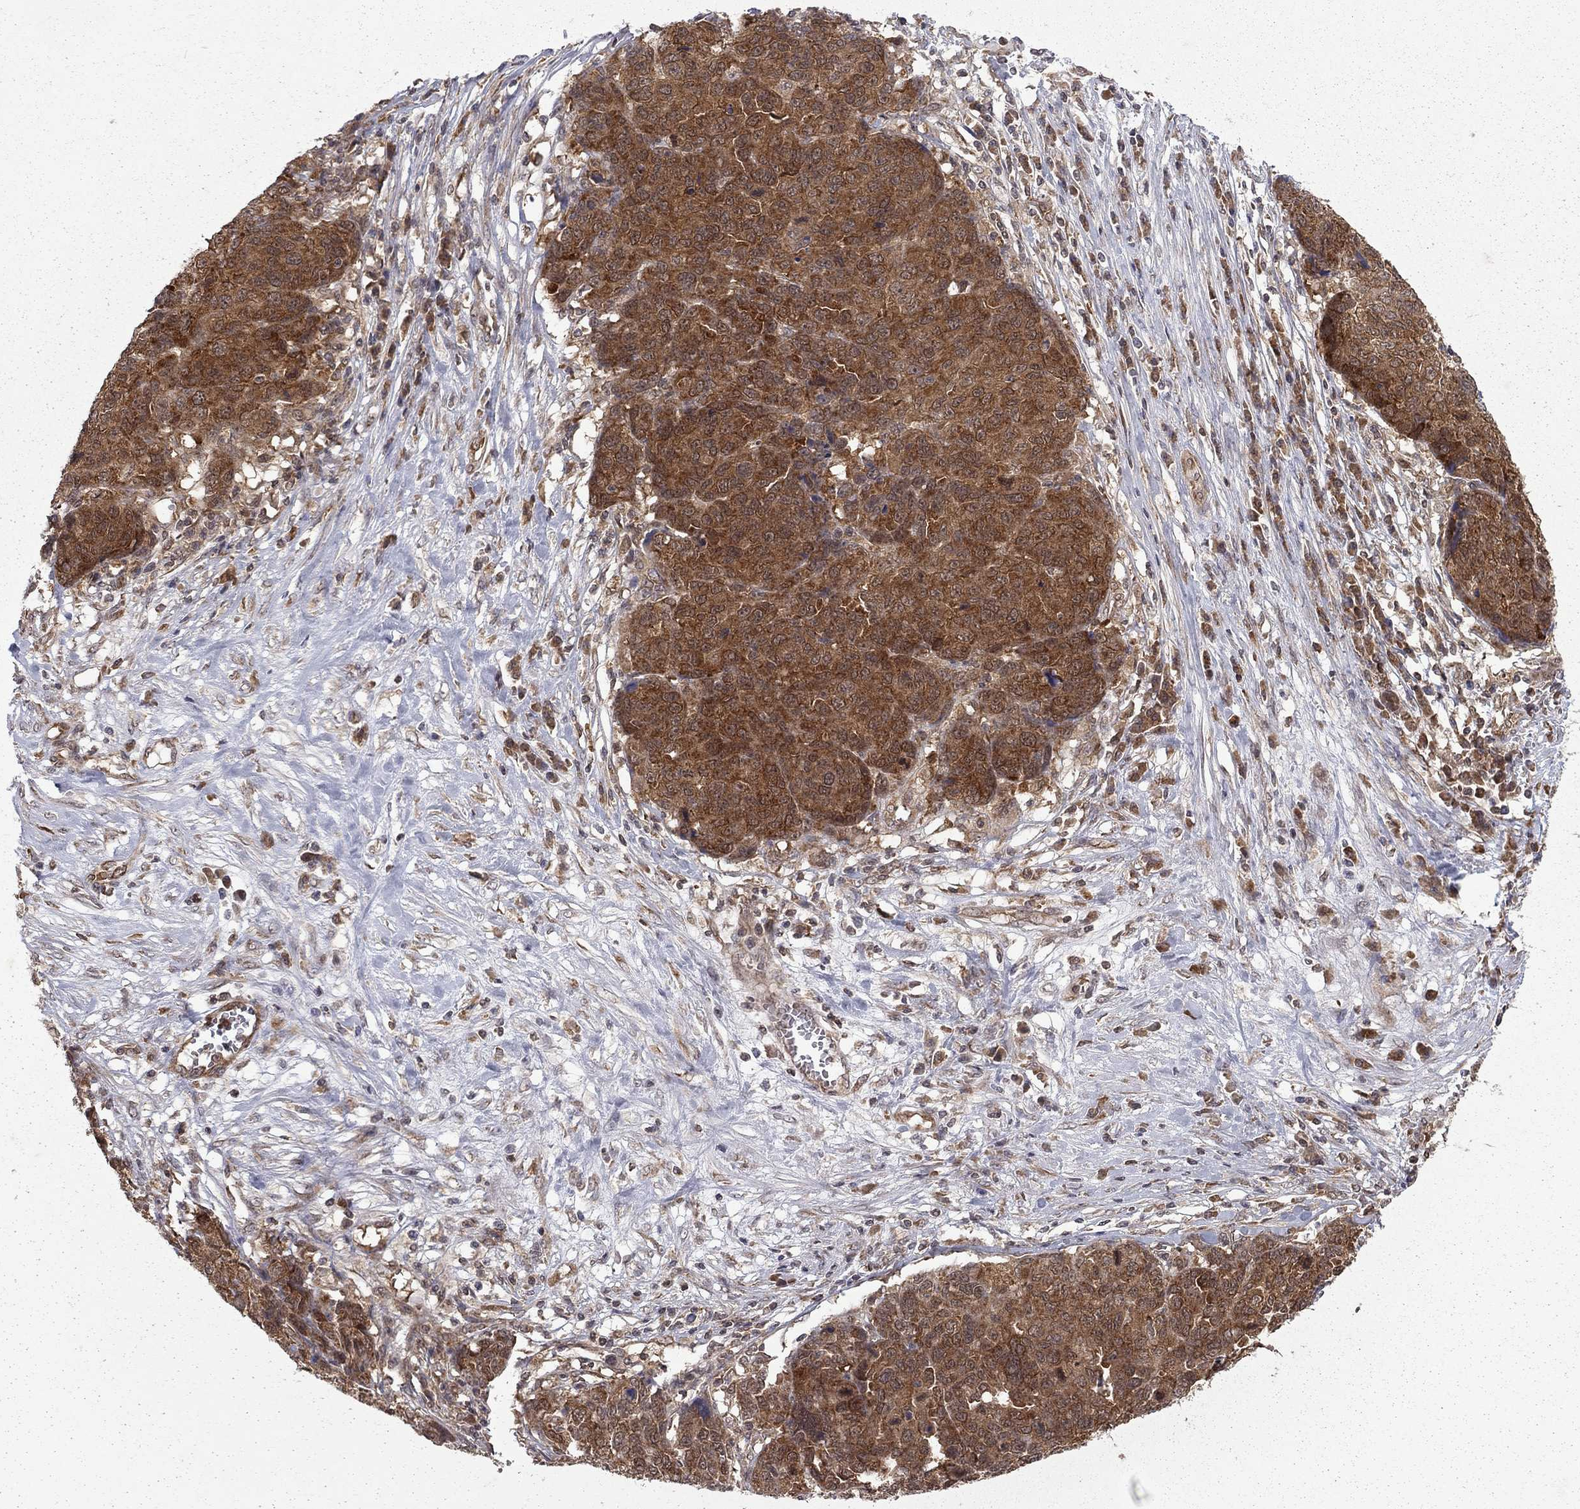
{"staining": {"intensity": "strong", "quantity": ">75%", "location": "cytoplasmic/membranous"}, "tissue": "ovarian cancer", "cell_type": "Tumor cells", "image_type": "cancer", "snomed": [{"axis": "morphology", "description": "Cystadenocarcinoma, serous, NOS"}, {"axis": "topography", "description": "Ovary"}], "caption": "Immunohistochemical staining of serous cystadenocarcinoma (ovarian) shows strong cytoplasmic/membranous protein positivity in about >75% of tumor cells.", "gene": "NAA50", "patient": {"sex": "female", "age": 87}}